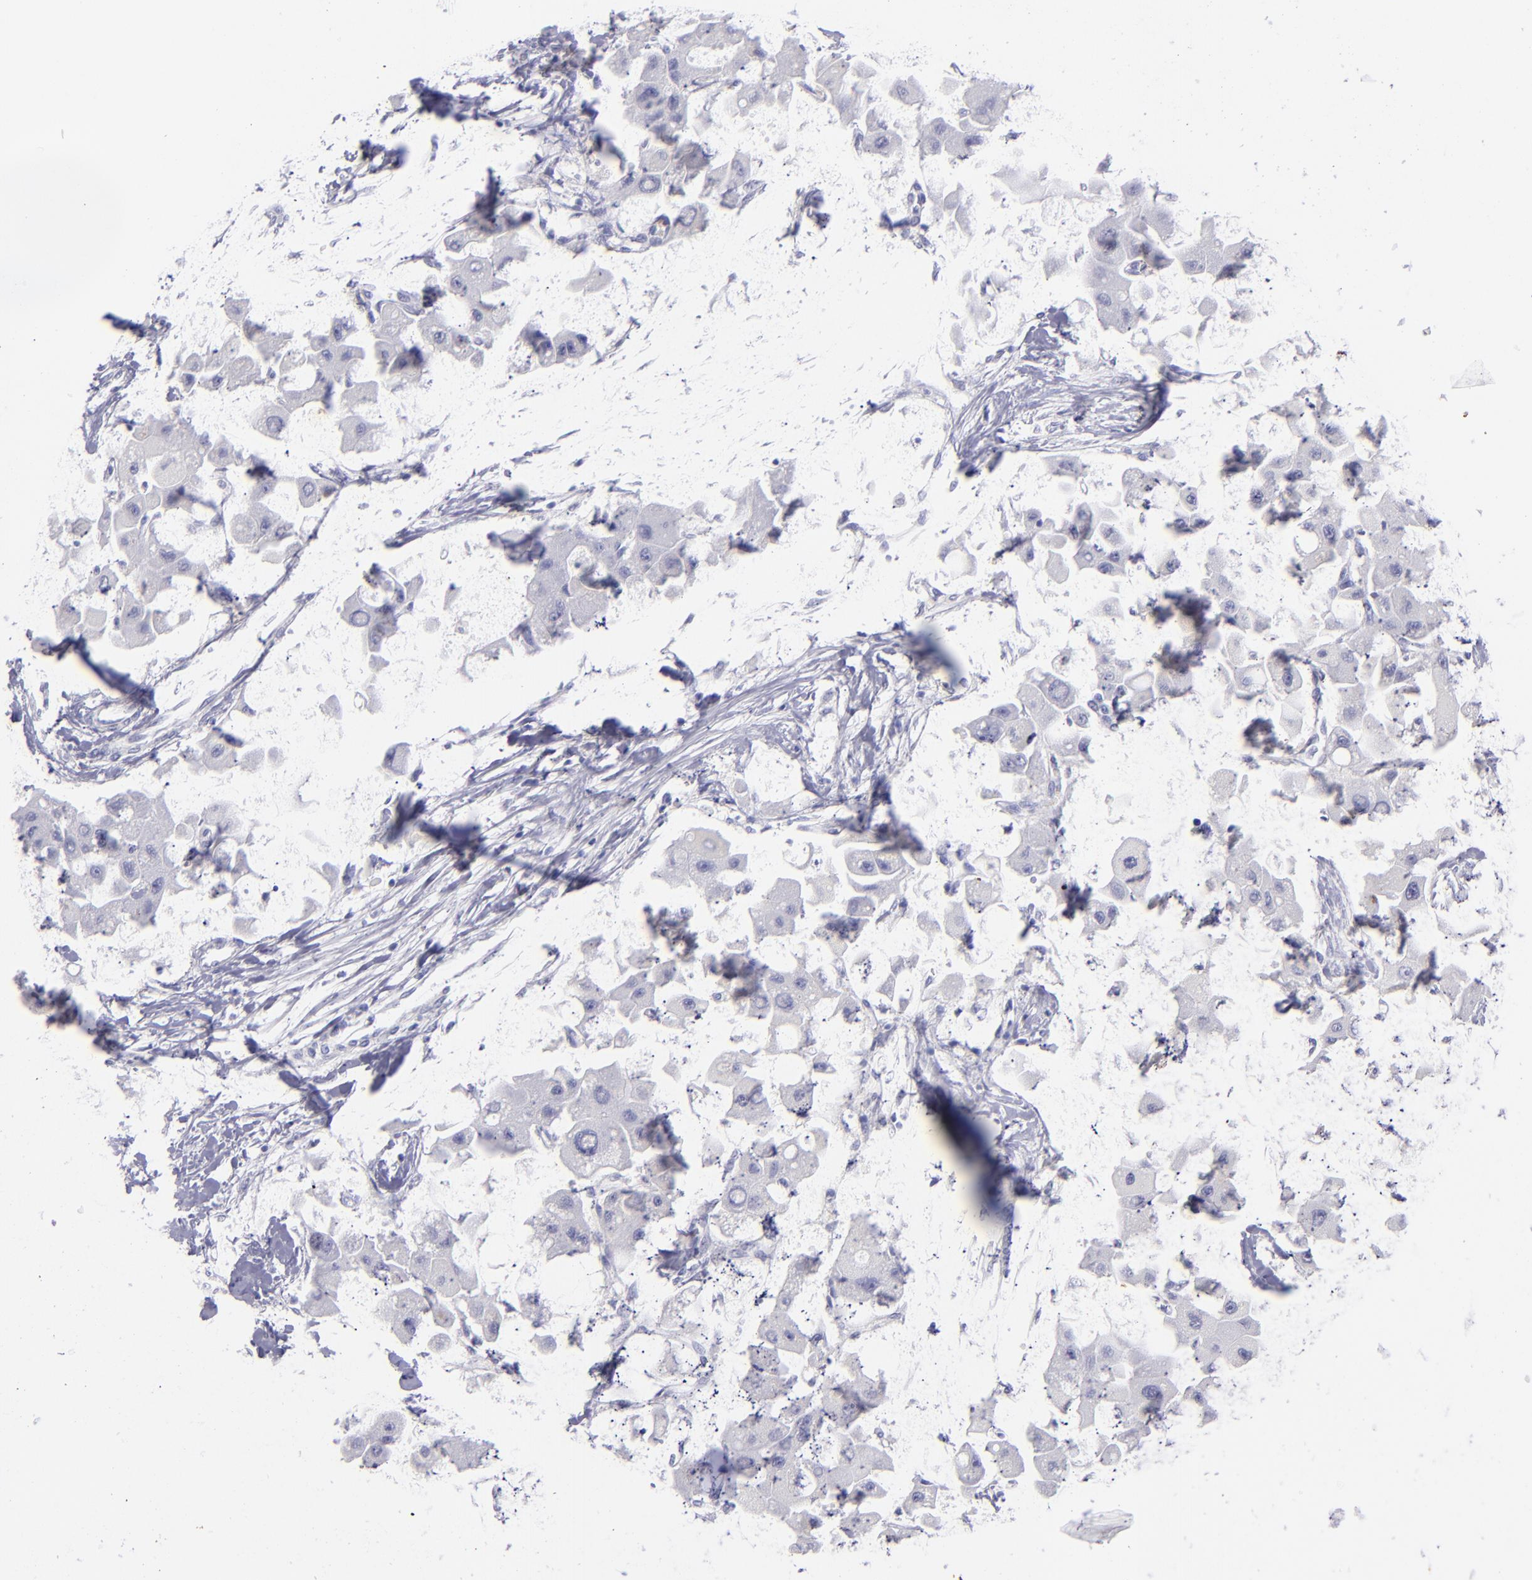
{"staining": {"intensity": "negative", "quantity": "none", "location": "none"}, "tissue": "liver cancer", "cell_type": "Tumor cells", "image_type": "cancer", "snomed": [{"axis": "morphology", "description": "Carcinoma, Hepatocellular, NOS"}, {"axis": "topography", "description": "Liver"}], "caption": "Immunohistochemistry (IHC) micrograph of human liver cancer (hepatocellular carcinoma) stained for a protein (brown), which displays no expression in tumor cells. (Stains: DAB (3,3'-diaminobenzidine) immunohistochemistry (IHC) with hematoxylin counter stain, Microscopy: brightfield microscopy at high magnification).", "gene": "CD82", "patient": {"sex": "male", "age": 24}}